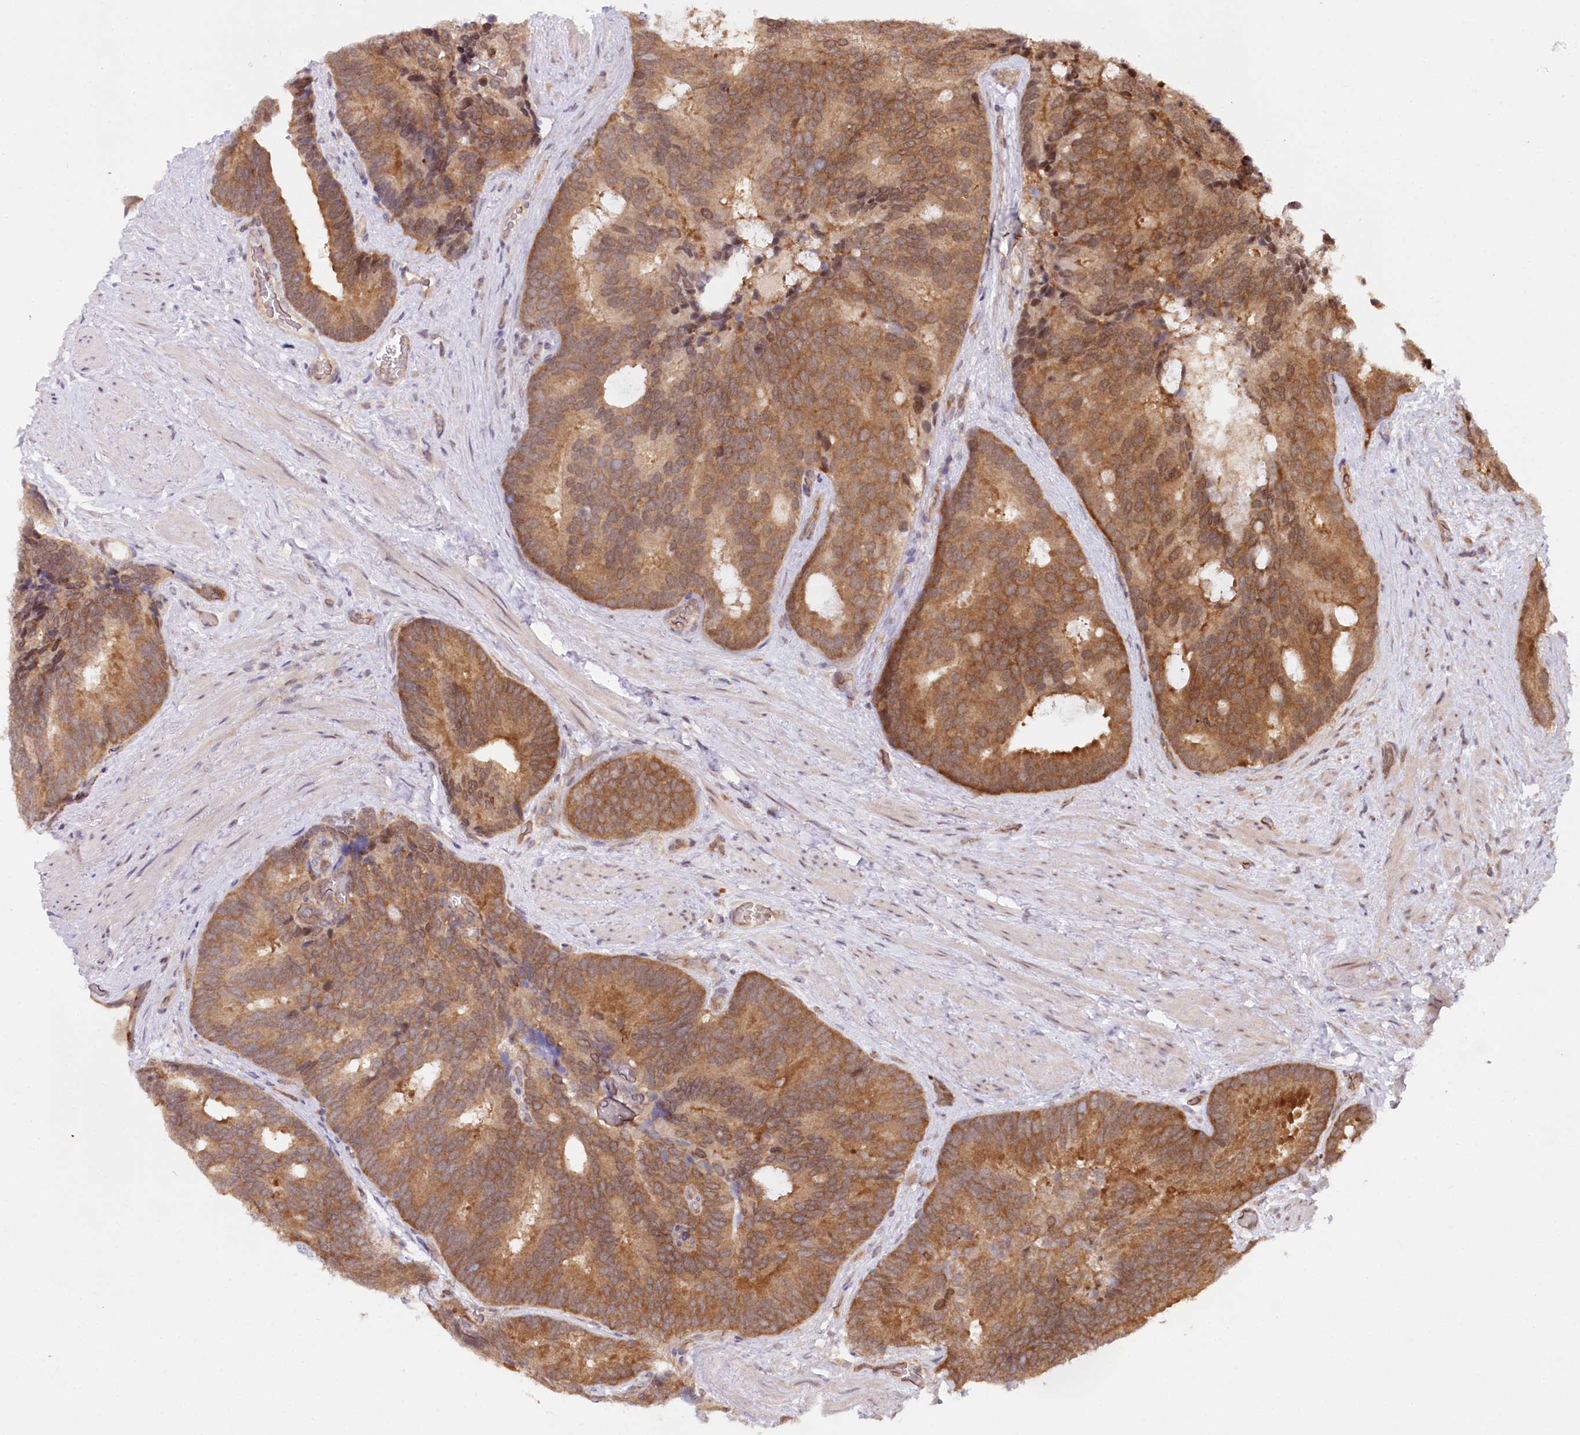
{"staining": {"intensity": "moderate", "quantity": ">75%", "location": "cytoplasmic/membranous,nuclear"}, "tissue": "prostate cancer", "cell_type": "Tumor cells", "image_type": "cancer", "snomed": [{"axis": "morphology", "description": "Adenocarcinoma, Low grade"}, {"axis": "topography", "description": "Prostate"}], "caption": "This image exhibits IHC staining of prostate cancer, with medium moderate cytoplasmic/membranous and nuclear staining in about >75% of tumor cells.", "gene": "CCDC65", "patient": {"sex": "male", "age": 71}}